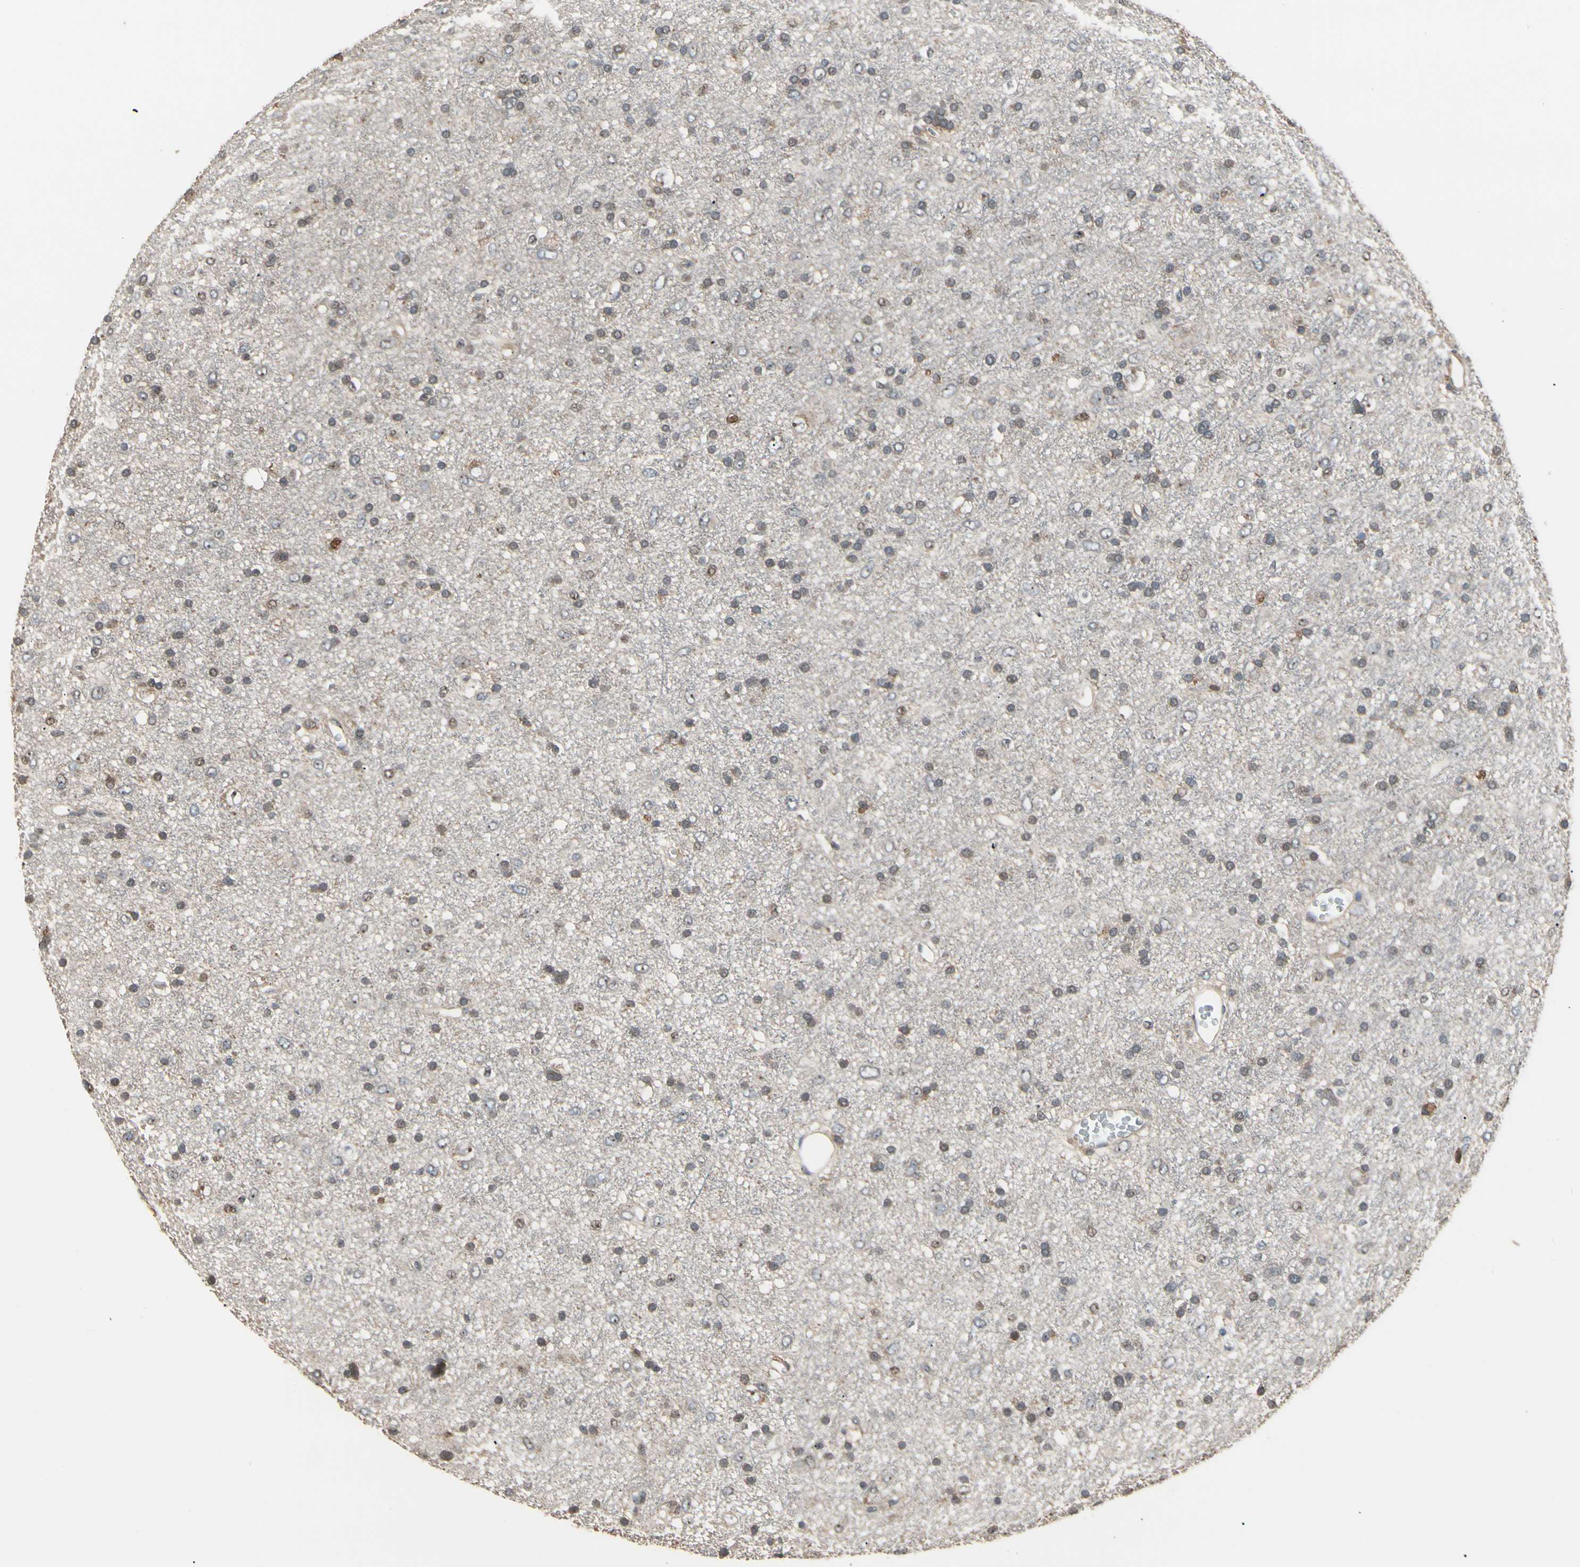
{"staining": {"intensity": "weak", "quantity": "<25%", "location": "cytoplasmic/membranous"}, "tissue": "glioma", "cell_type": "Tumor cells", "image_type": "cancer", "snomed": [{"axis": "morphology", "description": "Glioma, malignant, Low grade"}, {"axis": "topography", "description": "Brain"}], "caption": "This is an immunohistochemistry (IHC) image of malignant glioma (low-grade). There is no staining in tumor cells.", "gene": "MAPK13", "patient": {"sex": "male", "age": 77}}